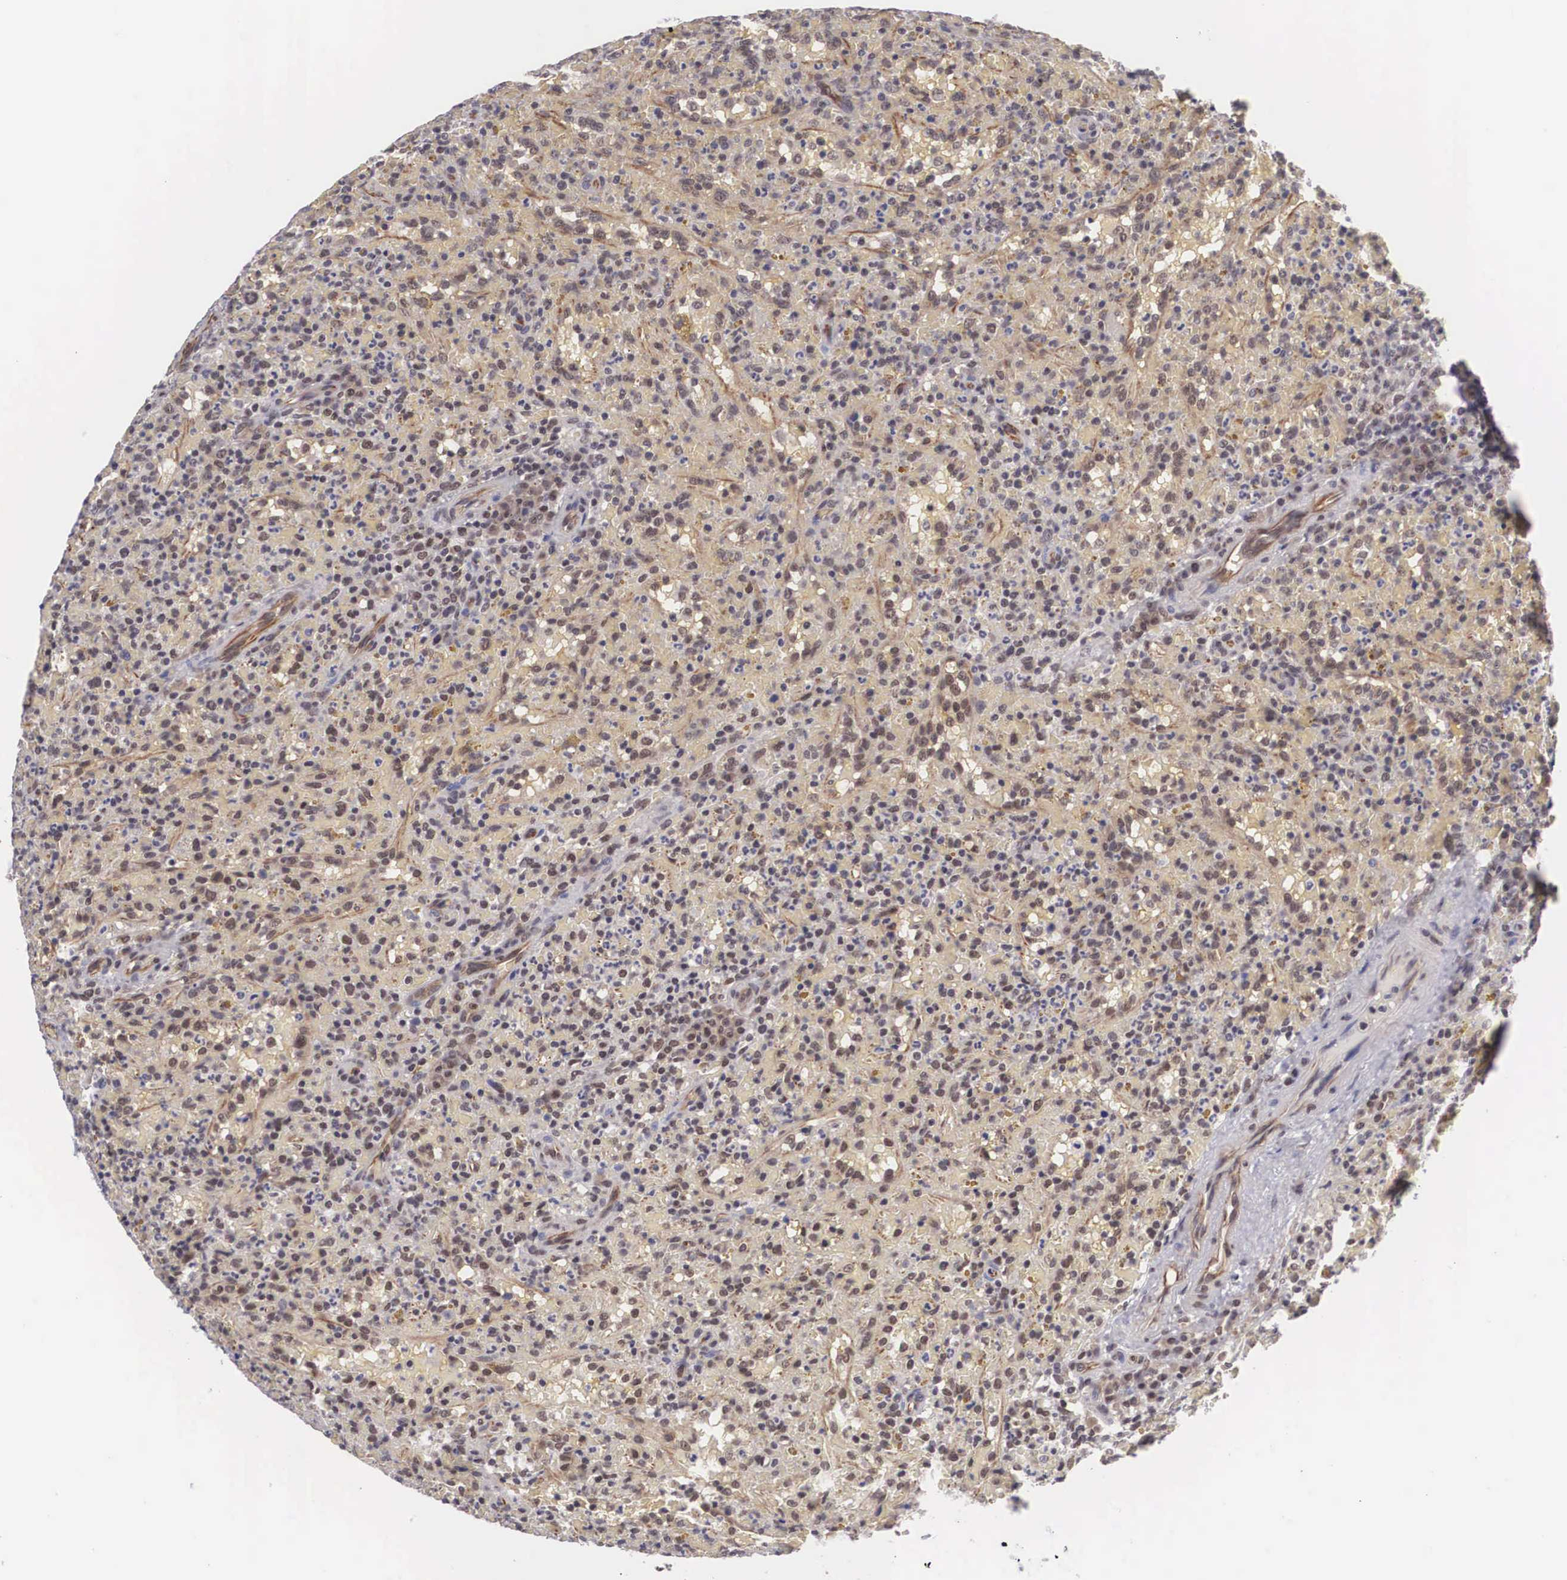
{"staining": {"intensity": "negative", "quantity": "none", "location": "none"}, "tissue": "lymphoma", "cell_type": "Tumor cells", "image_type": "cancer", "snomed": [{"axis": "morphology", "description": "Malignant lymphoma, non-Hodgkin's type, High grade"}, {"axis": "topography", "description": "Spleen"}, {"axis": "topography", "description": "Lymph node"}], "caption": "A high-resolution image shows immunohistochemistry staining of lymphoma, which reveals no significant expression in tumor cells.", "gene": "MORC2", "patient": {"sex": "female", "age": 70}}